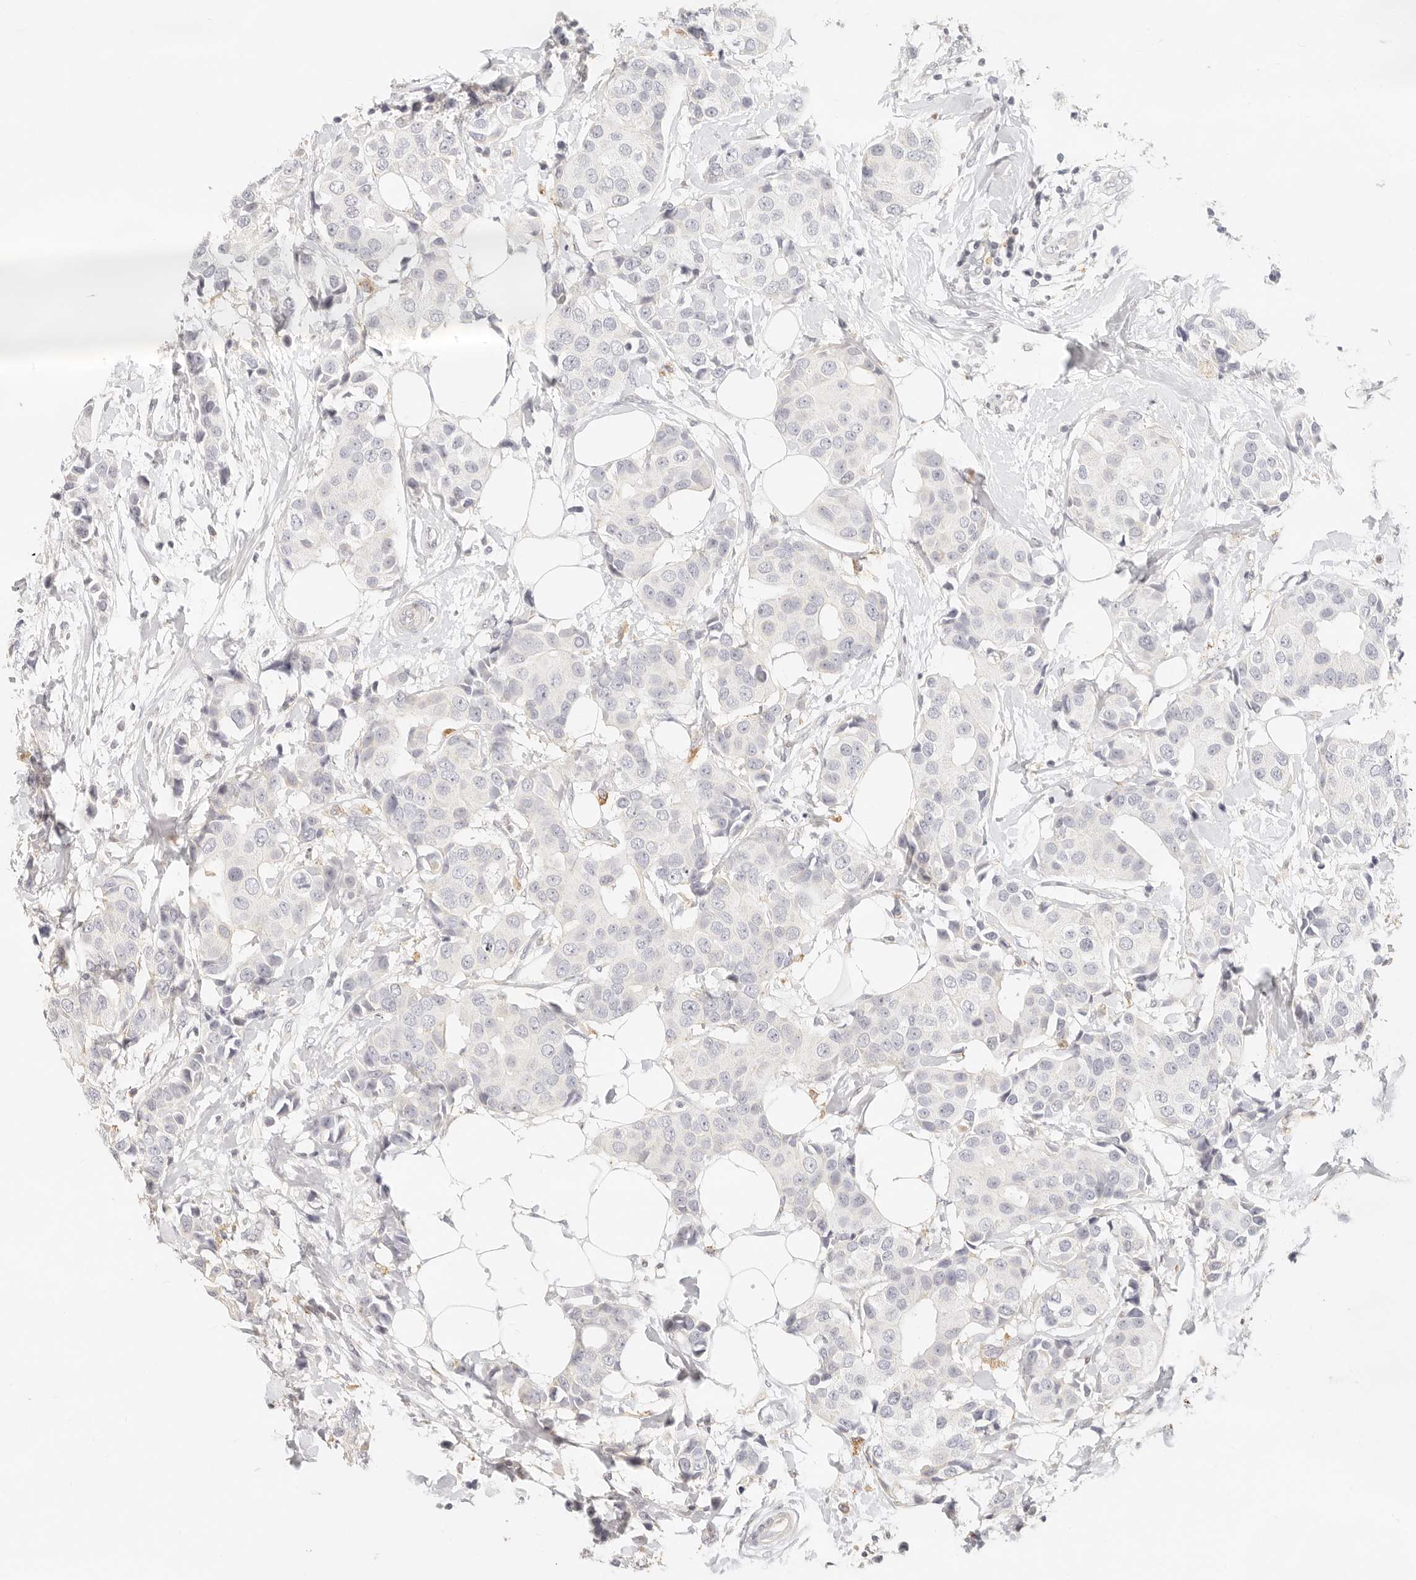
{"staining": {"intensity": "negative", "quantity": "none", "location": "none"}, "tissue": "breast cancer", "cell_type": "Tumor cells", "image_type": "cancer", "snomed": [{"axis": "morphology", "description": "Normal tissue, NOS"}, {"axis": "morphology", "description": "Duct carcinoma"}, {"axis": "topography", "description": "Breast"}], "caption": "Tumor cells are negative for brown protein staining in intraductal carcinoma (breast). The staining is performed using DAB (3,3'-diaminobenzidine) brown chromogen with nuclei counter-stained in using hematoxylin.", "gene": "CNMD", "patient": {"sex": "female", "age": 39}}